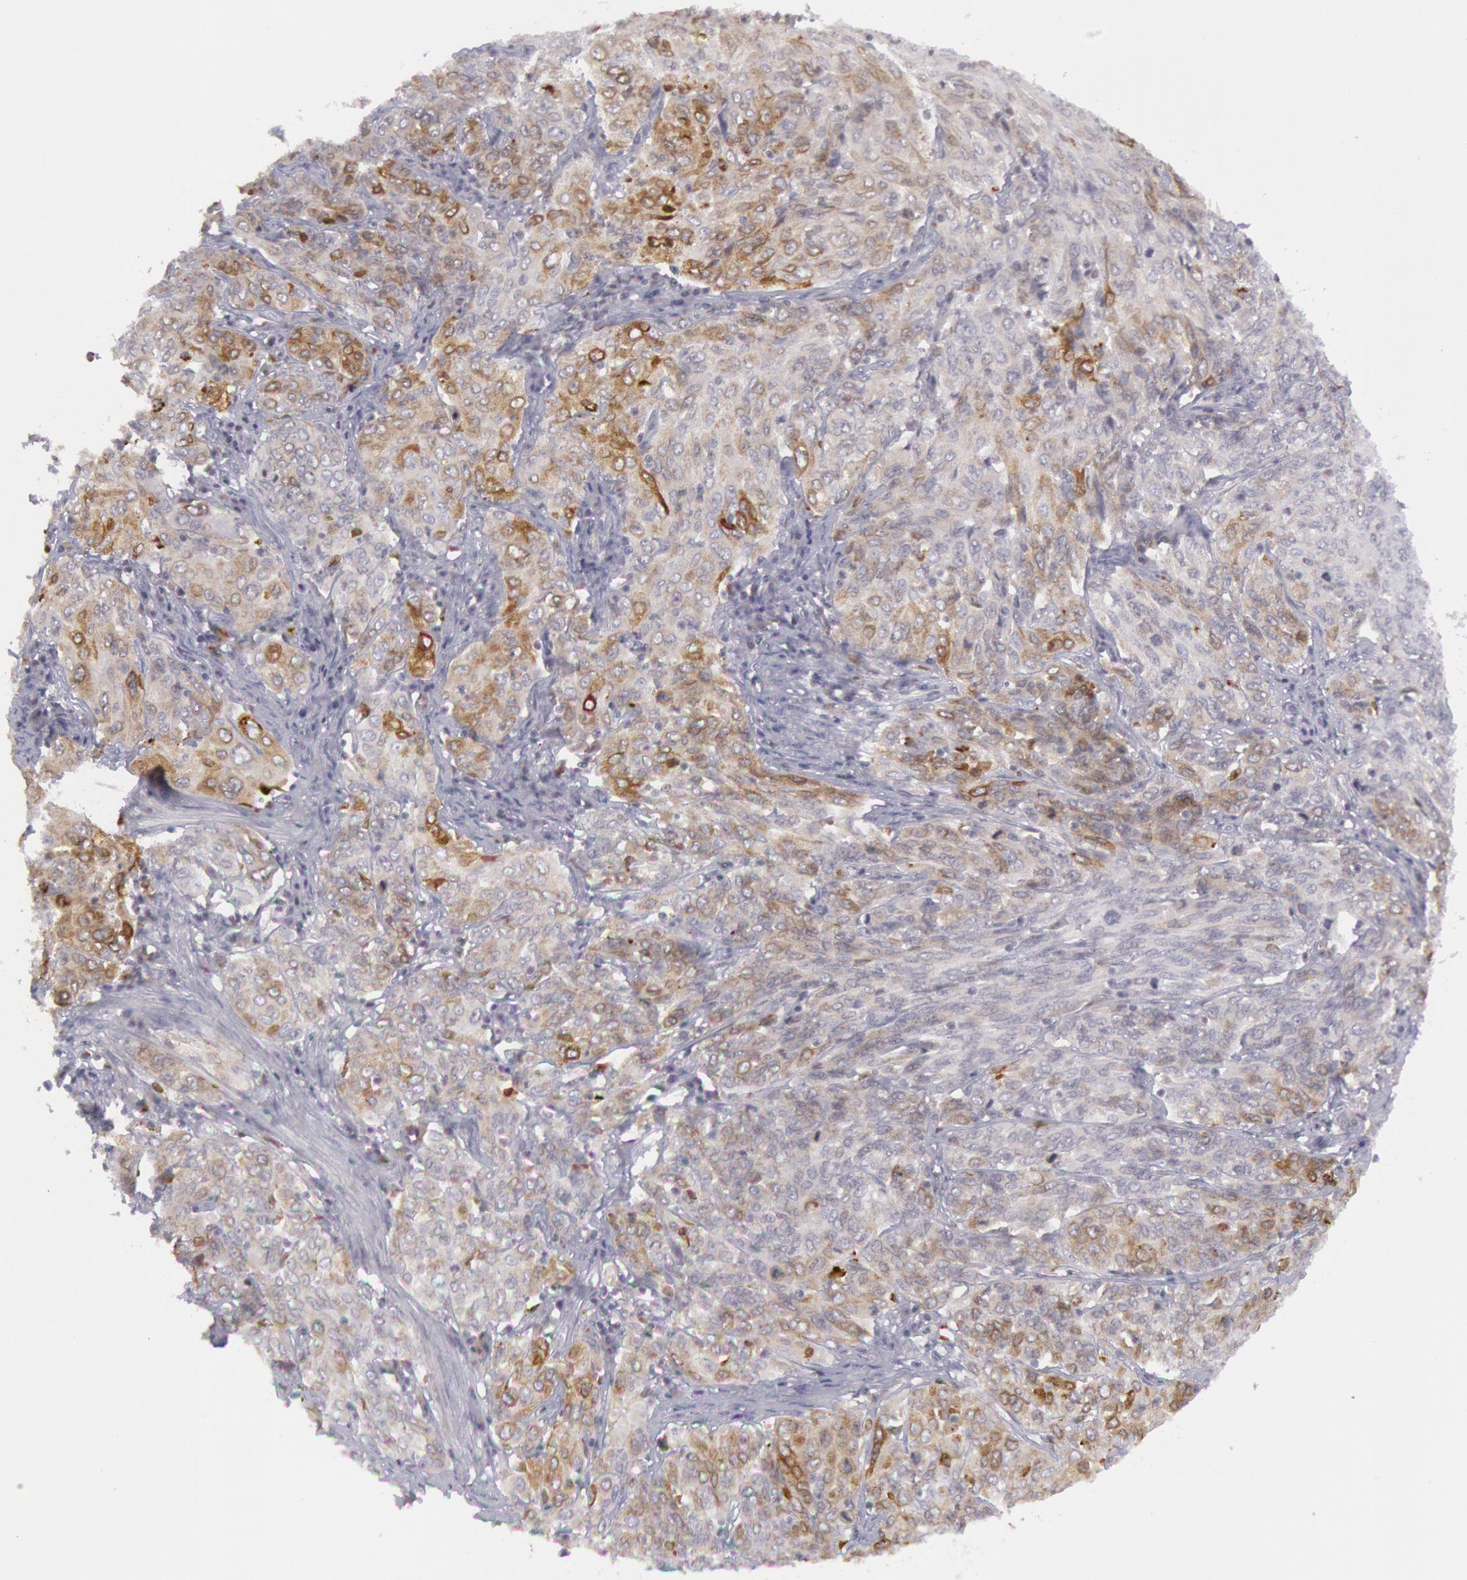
{"staining": {"intensity": "moderate", "quantity": "<25%", "location": "cytoplasmic/membranous"}, "tissue": "cervical cancer", "cell_type": "Tumor cells", "image_type": "cancer", "snomed": [{"axis": "morphology", "description": "Squamous cell carcinoma, NOS"}, {"axis": "topography", "description": "Cervix"}], "caption": "Cervical cancer (squamous cell carcinoma) stained for a protein demonstrates moderate cytoplasmic/membranous positivity in tumor cells. Nuclei are stained in blue.", "gene": "PTGS2", "patient": {"sex": "female", "age": 38}}